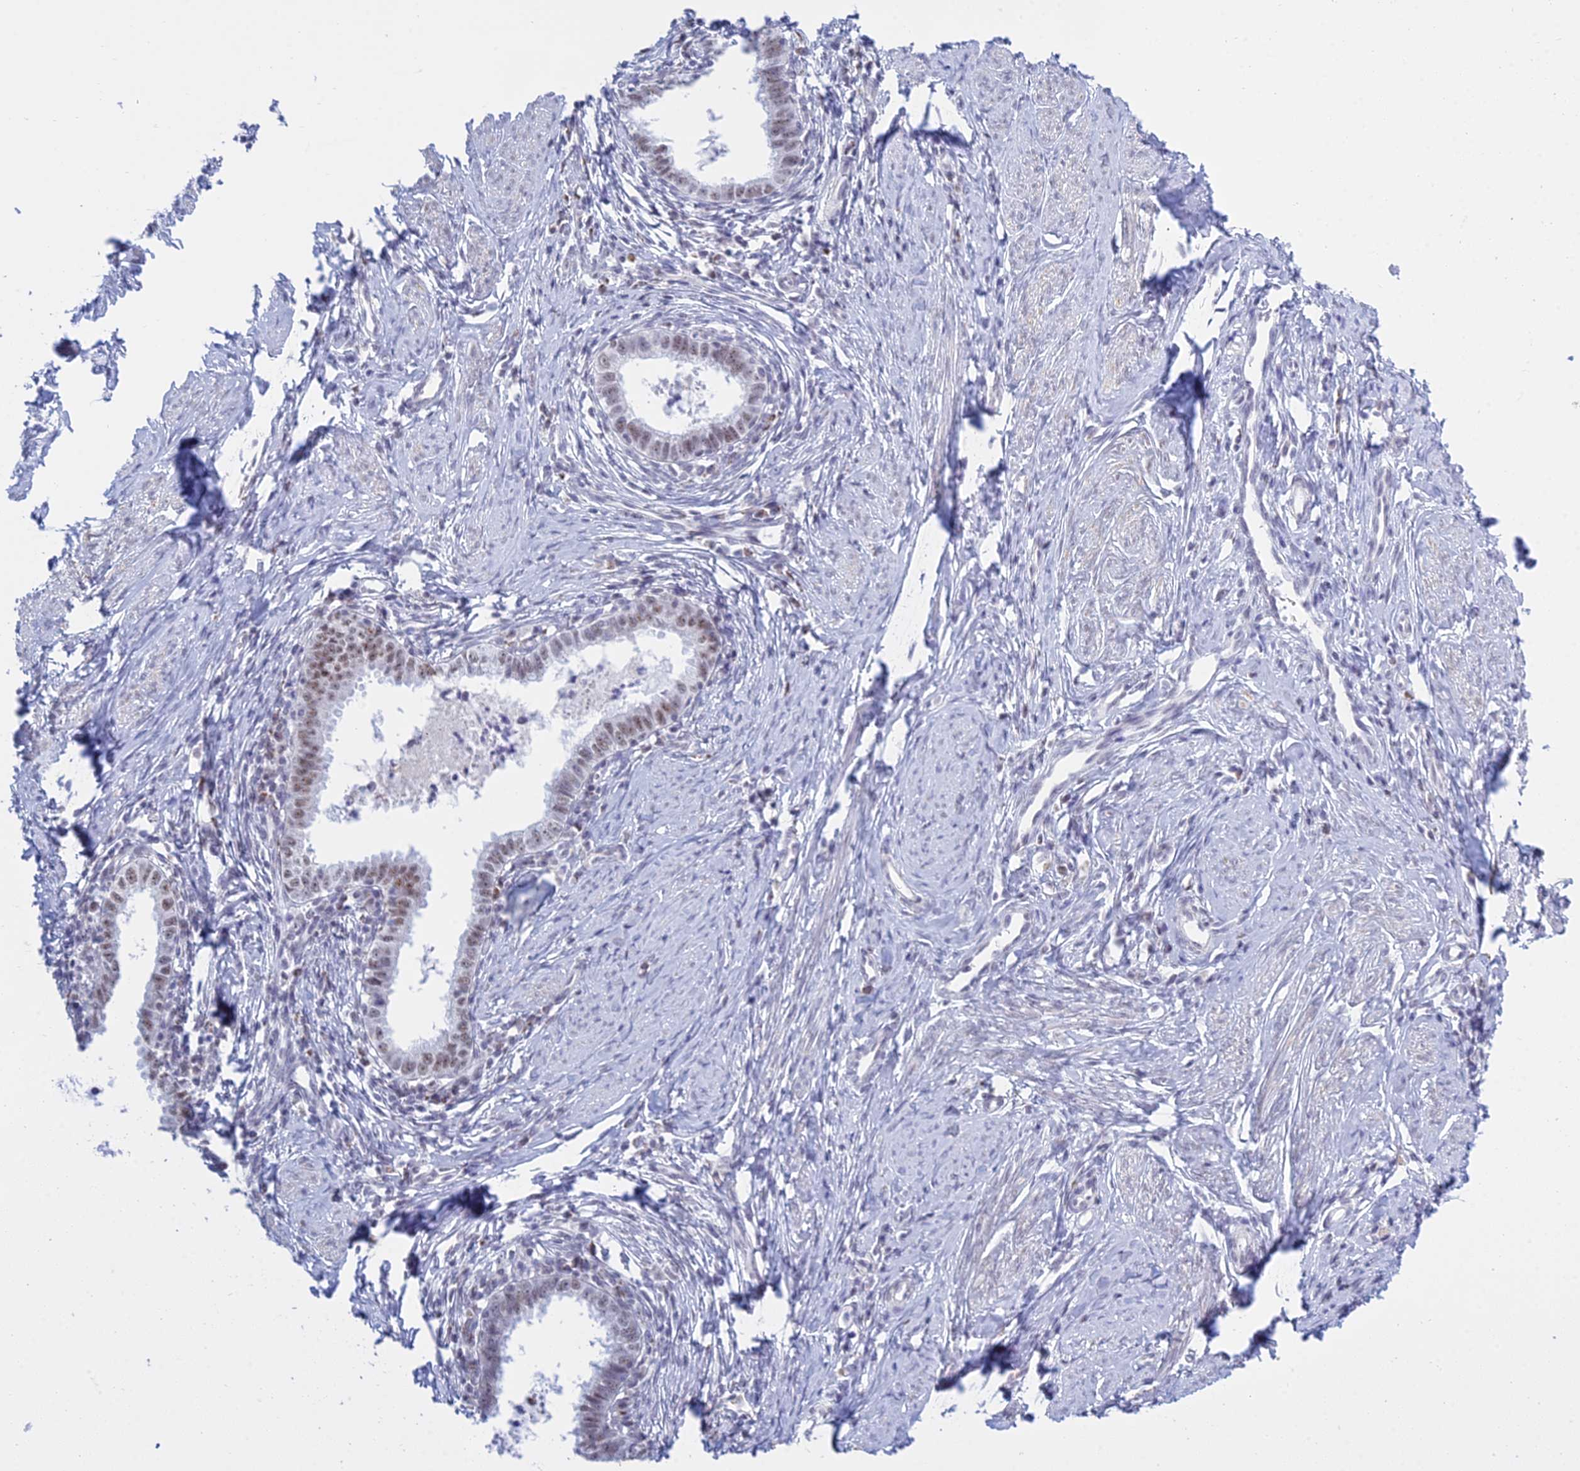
{"staining": {"intensity": "moderate", "quantity": ">75%", "location": "nuclear"}, "tissue": "cervical cancer", "cell_type": "Tumor cells", "image_type": "cancer", "snomed": [{"axis": "morphology", "description": "Adenocarcinoma, NOS"}, {"axis": "topography", "description": "Cervix"}], "caption": "Immunohistochemical staining of human cervical cancer (adenocarcinoma) displays moderate nuclear protein positivity in about >75% of tumor cells. (Brightfield microscopy of DAB IHC at high magnification).", "gene": "KLF14", "patient": {"sex": "female", "age": 36}}